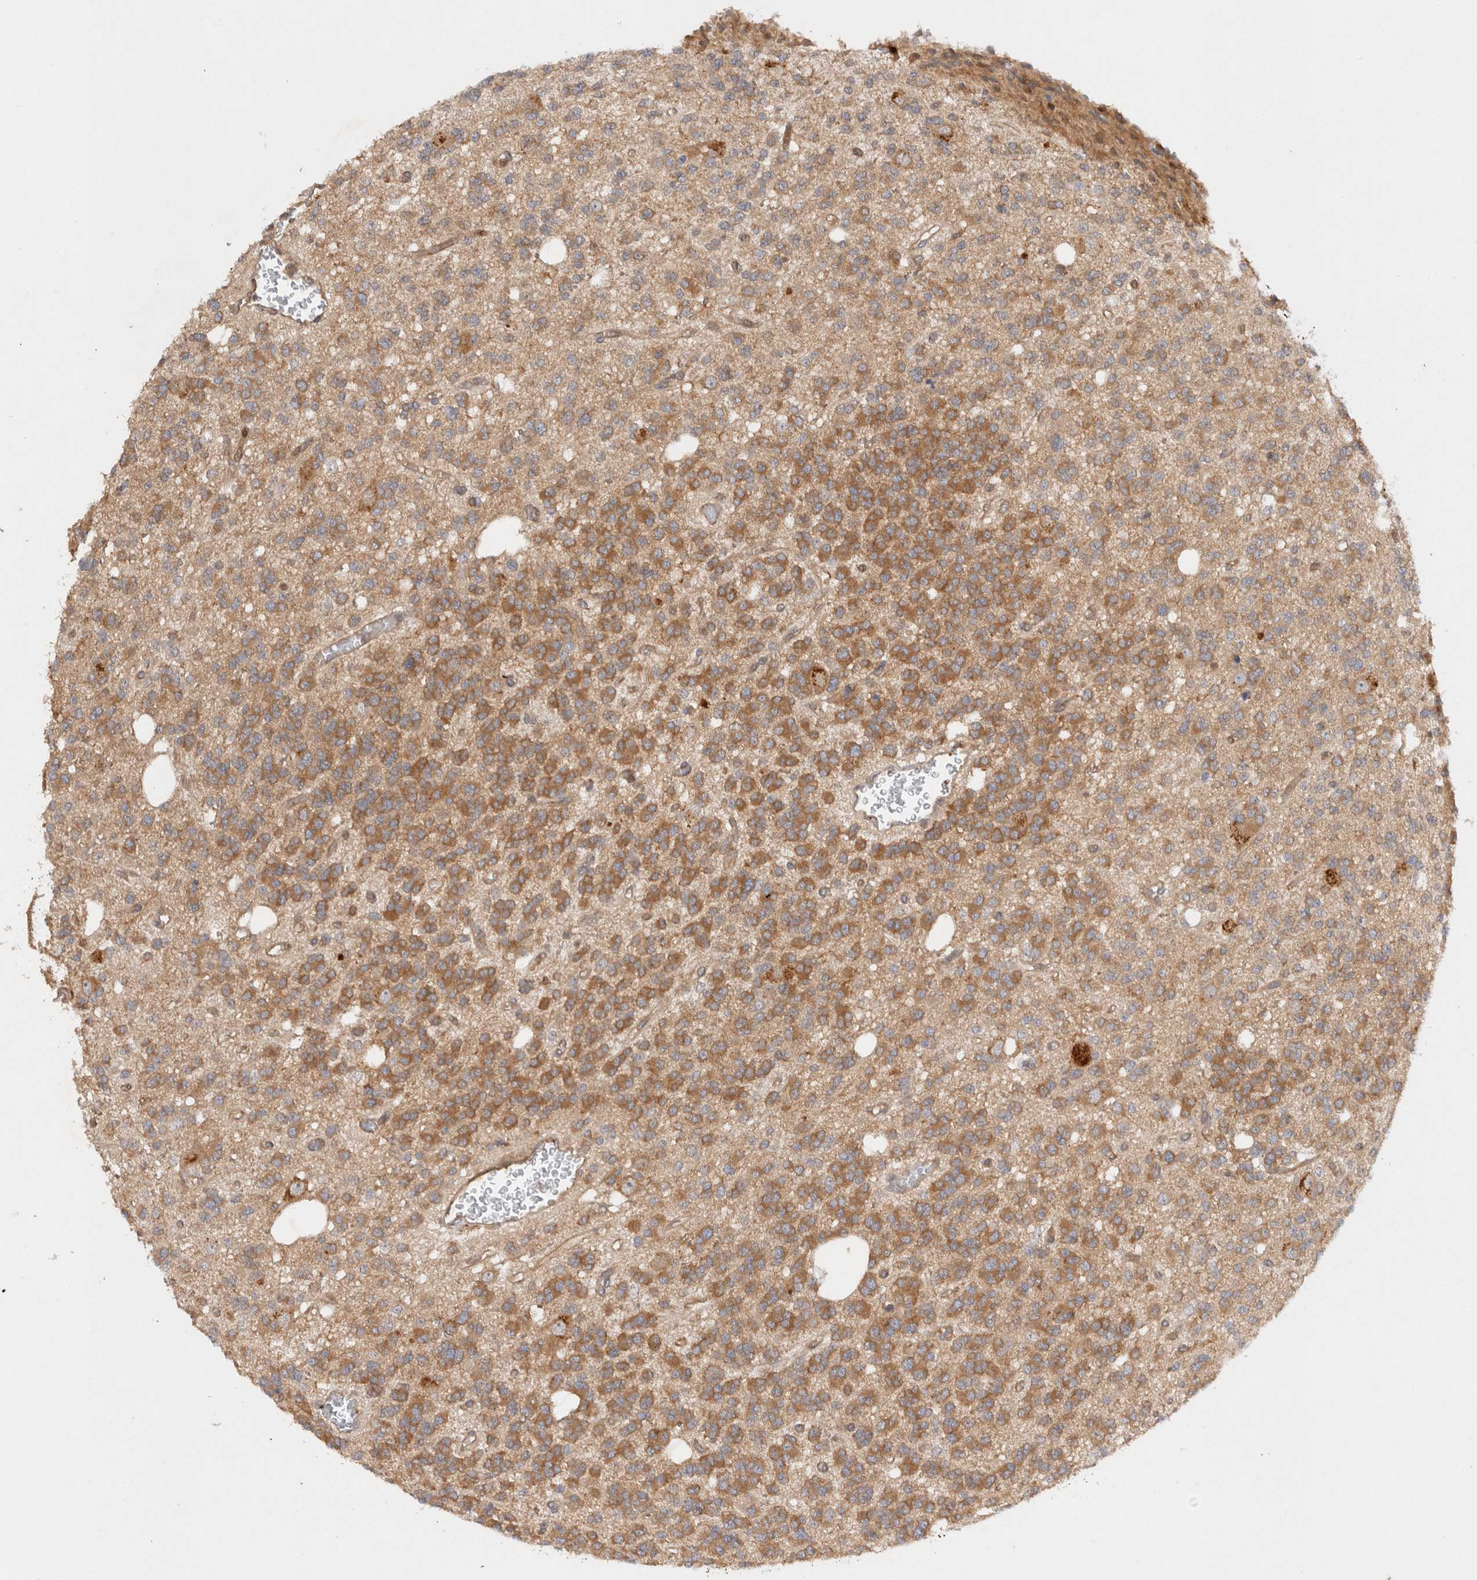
{"staining": {"intensity": "moderate", "quantity": "25%-75%", "location": "cytoplasmic/membranous"}, "tissue": "glioma", "cell_type": "Tumor cells", "image_type": "cancer", "snomed": [{"axis": "morphology", "description": "Glioma, malignant, Low grade"}, {"axis": "topography", "description": "Brain"}], "caption": "There is medium levels of moderate cytoplasmic/membranous expression in tumor cells of glioma, as demonstrated by immunohistochemical staining (brown color).", "gene": "HTT", "patient": {"sex": "male", "age": 38}}